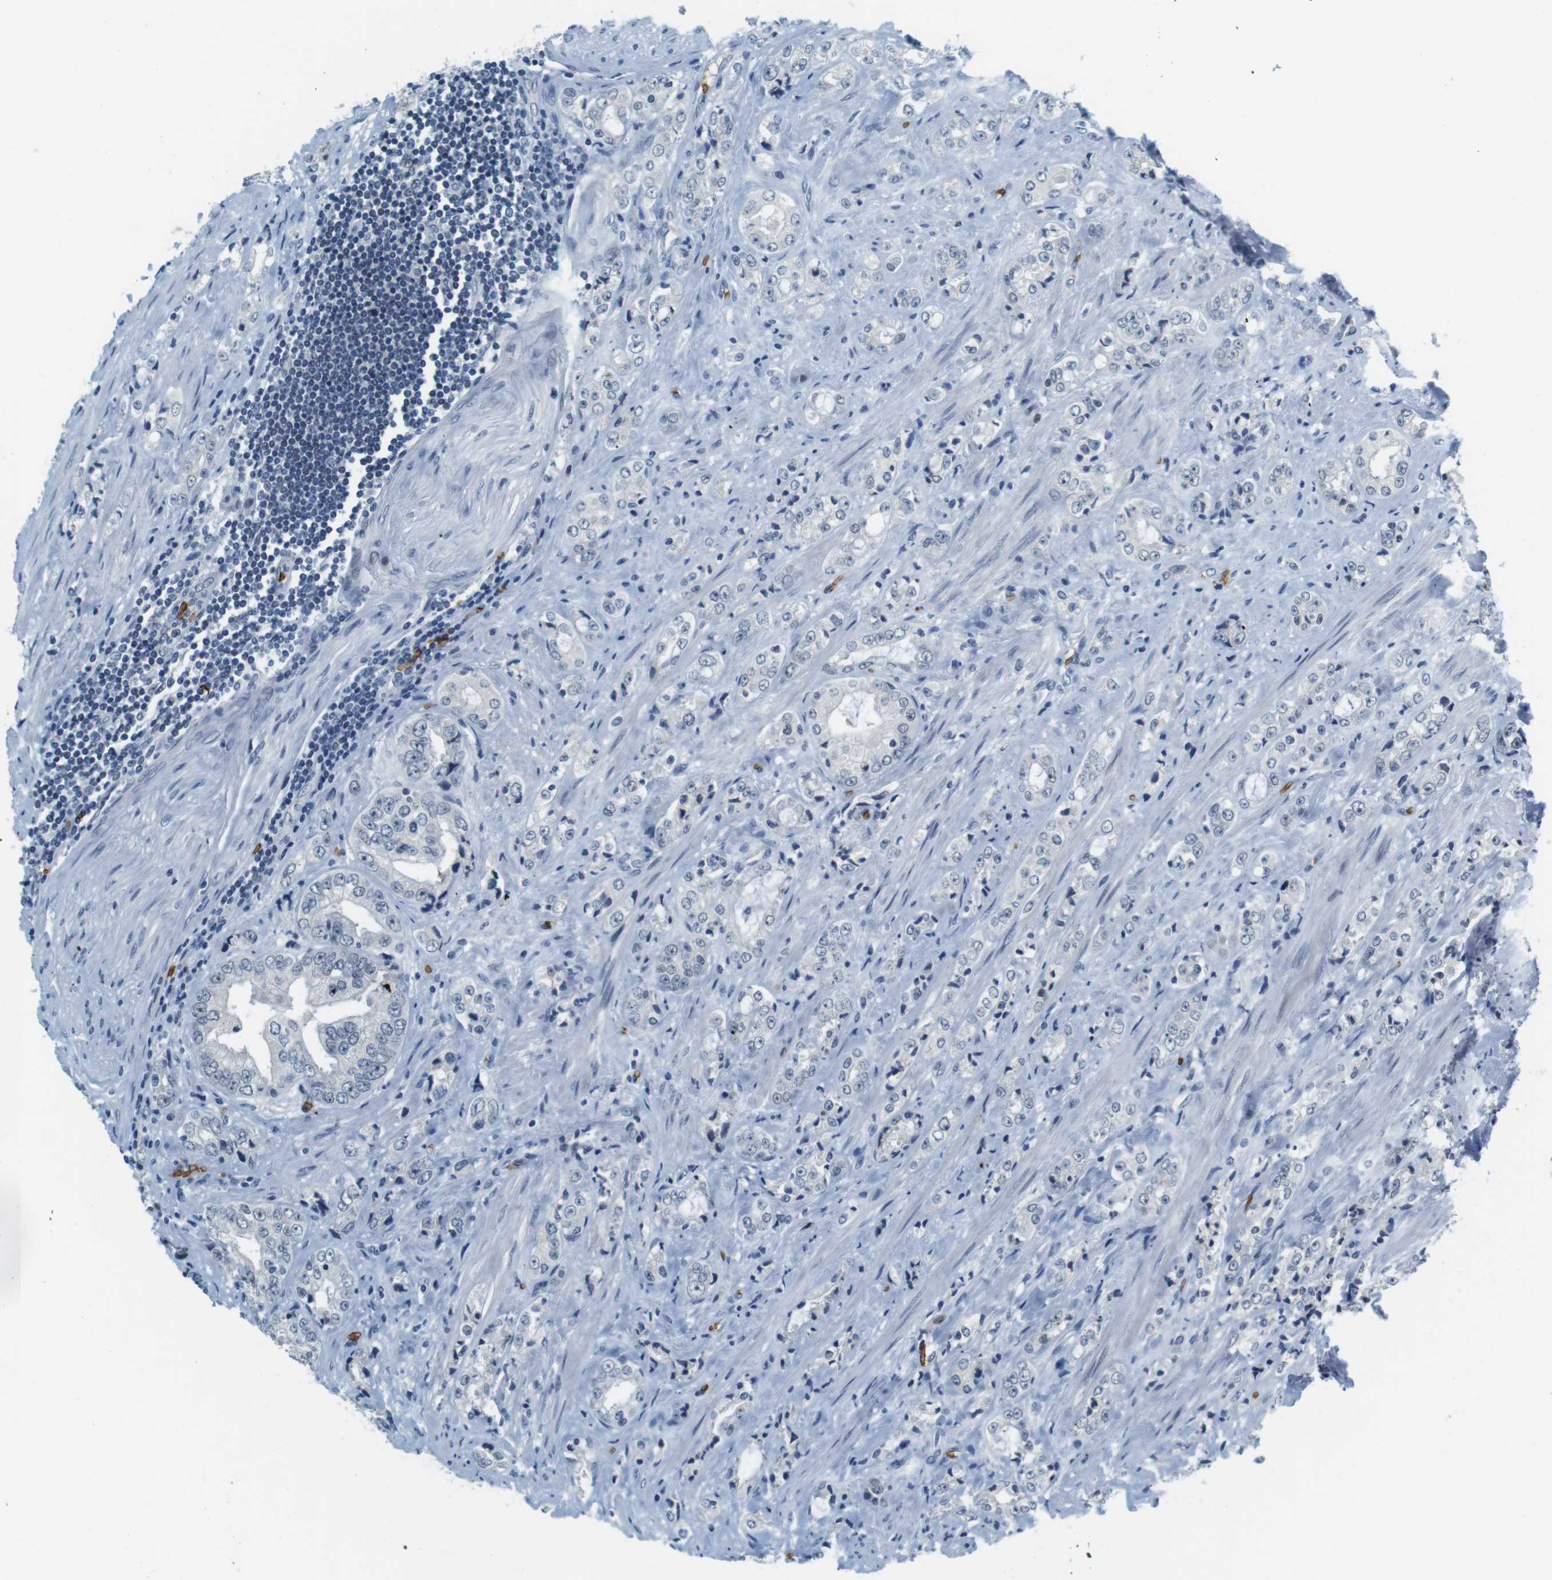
{"staining": {"intensity": "negative", "quantity": "none", "location": "none"}, "tissue": "prostate cancer", "cell_type": "Tumor cells", "image_type": "cancer", "snomed": [{"axis": "morphology", "description": "Adenocarcinoma, High grade"}, {"axis": "topography", "description": "Prostate"}], "caption": "Tumor cells are negative for brown protein staining in prostate cancer (adenocarcinoma (high-grade)). The staining is performed using DAB (3,3'-diaminobenzidine) brown chromogen with nuclei counter-stained in using hematoxylin.", "gene": "SLC4A1", "patient": {"sex": "male", "age": 61}}